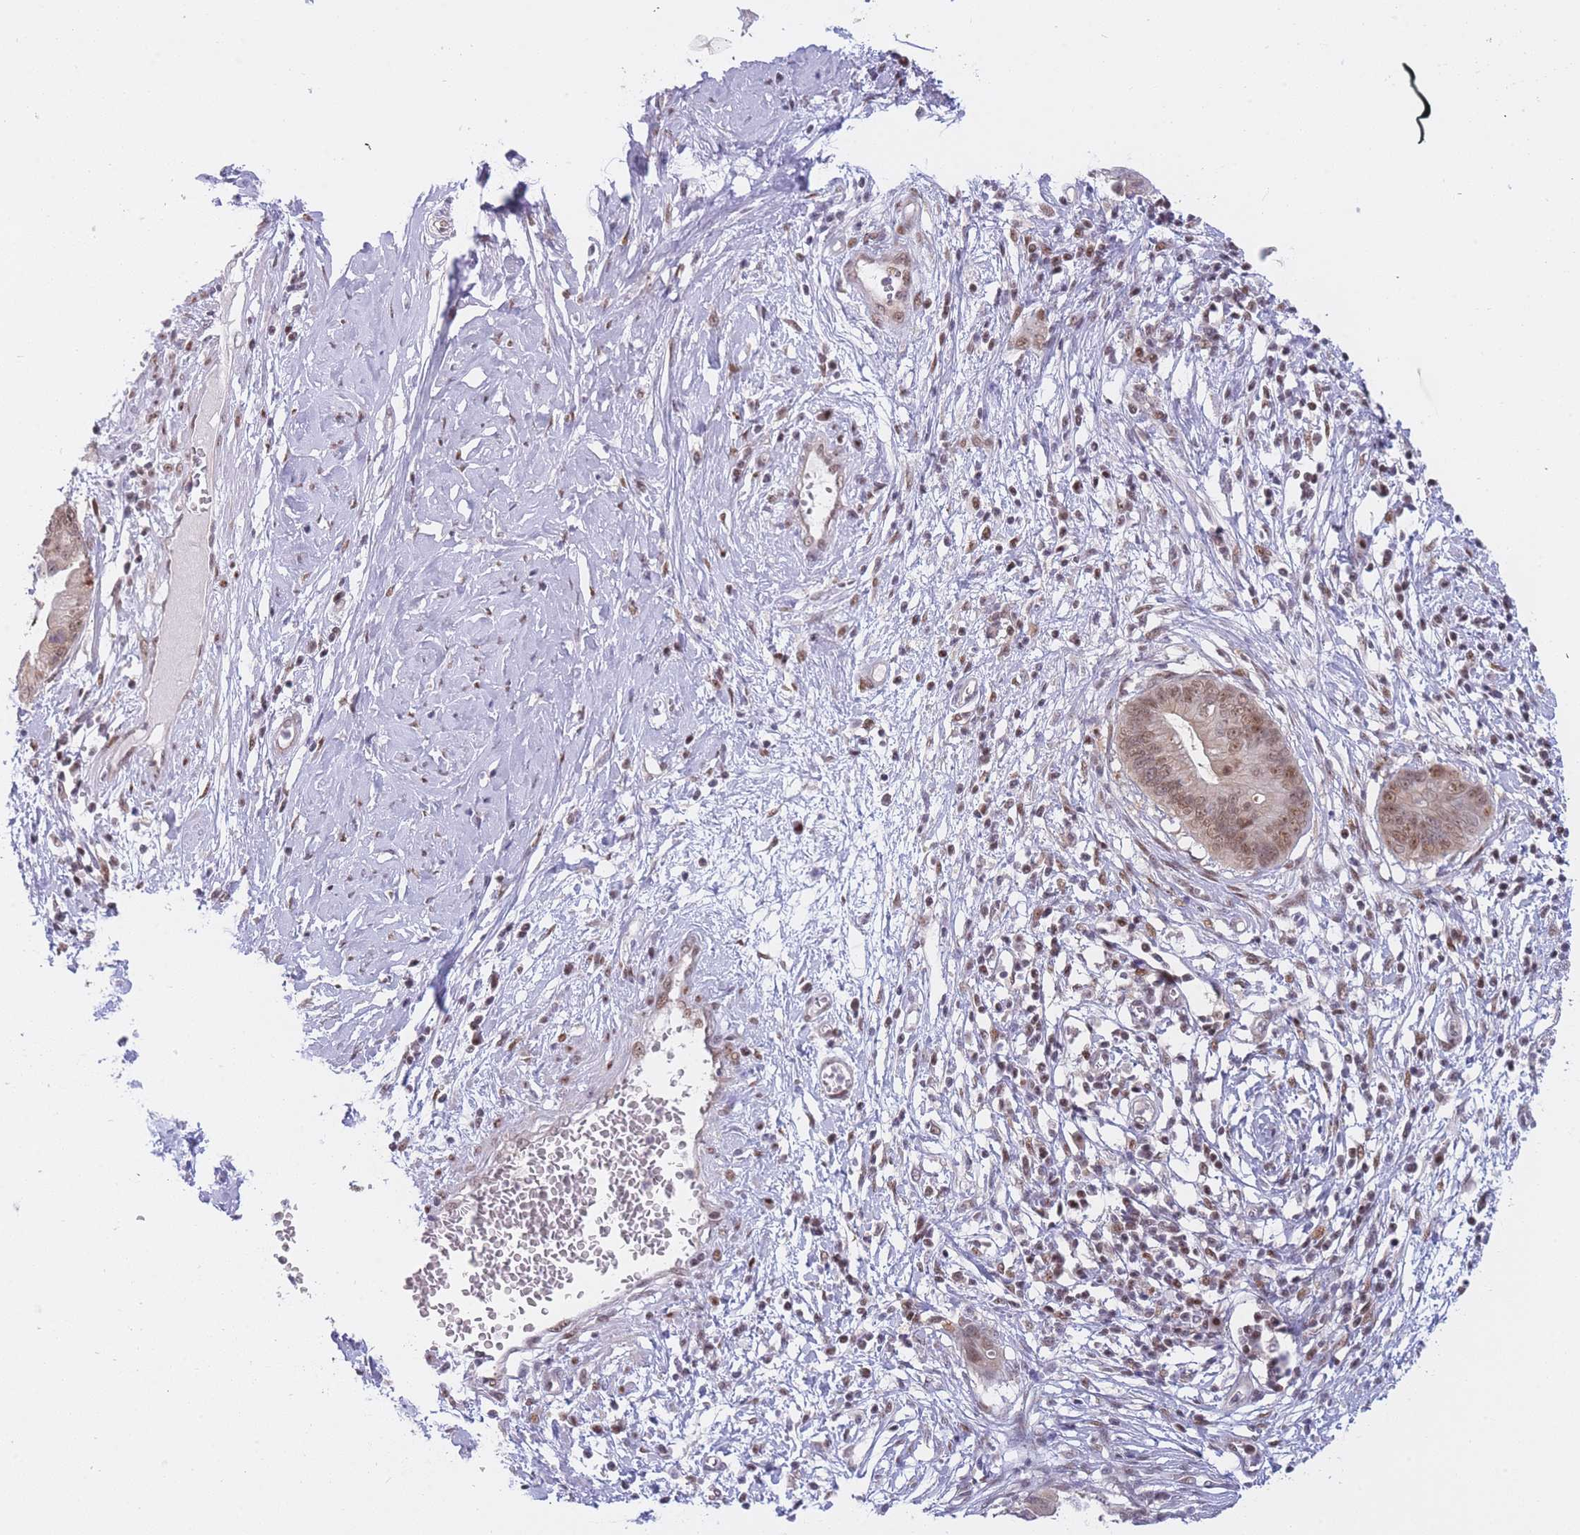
{"staining": {"intensity": "moderate", "quantity": ">75%", "location": "nuclear"}, "tissue": "cervical cancer", "cell_type": "Tumor cells", "image_type": "cancer", "snomed": [{"axis": "morphology", "description": "Adenocarcinoma, NOS"}, {"axis": "topography", "description": "Cervix"}], "caption": "There is medium levels of moderate nuclear positivity in tumor cells of cervical adenocarcinoma, as demonstrated by immunohistochemical staining (brown color).", "gene": "DEAF1", "patient": {"sex": "female", "age": 44}}